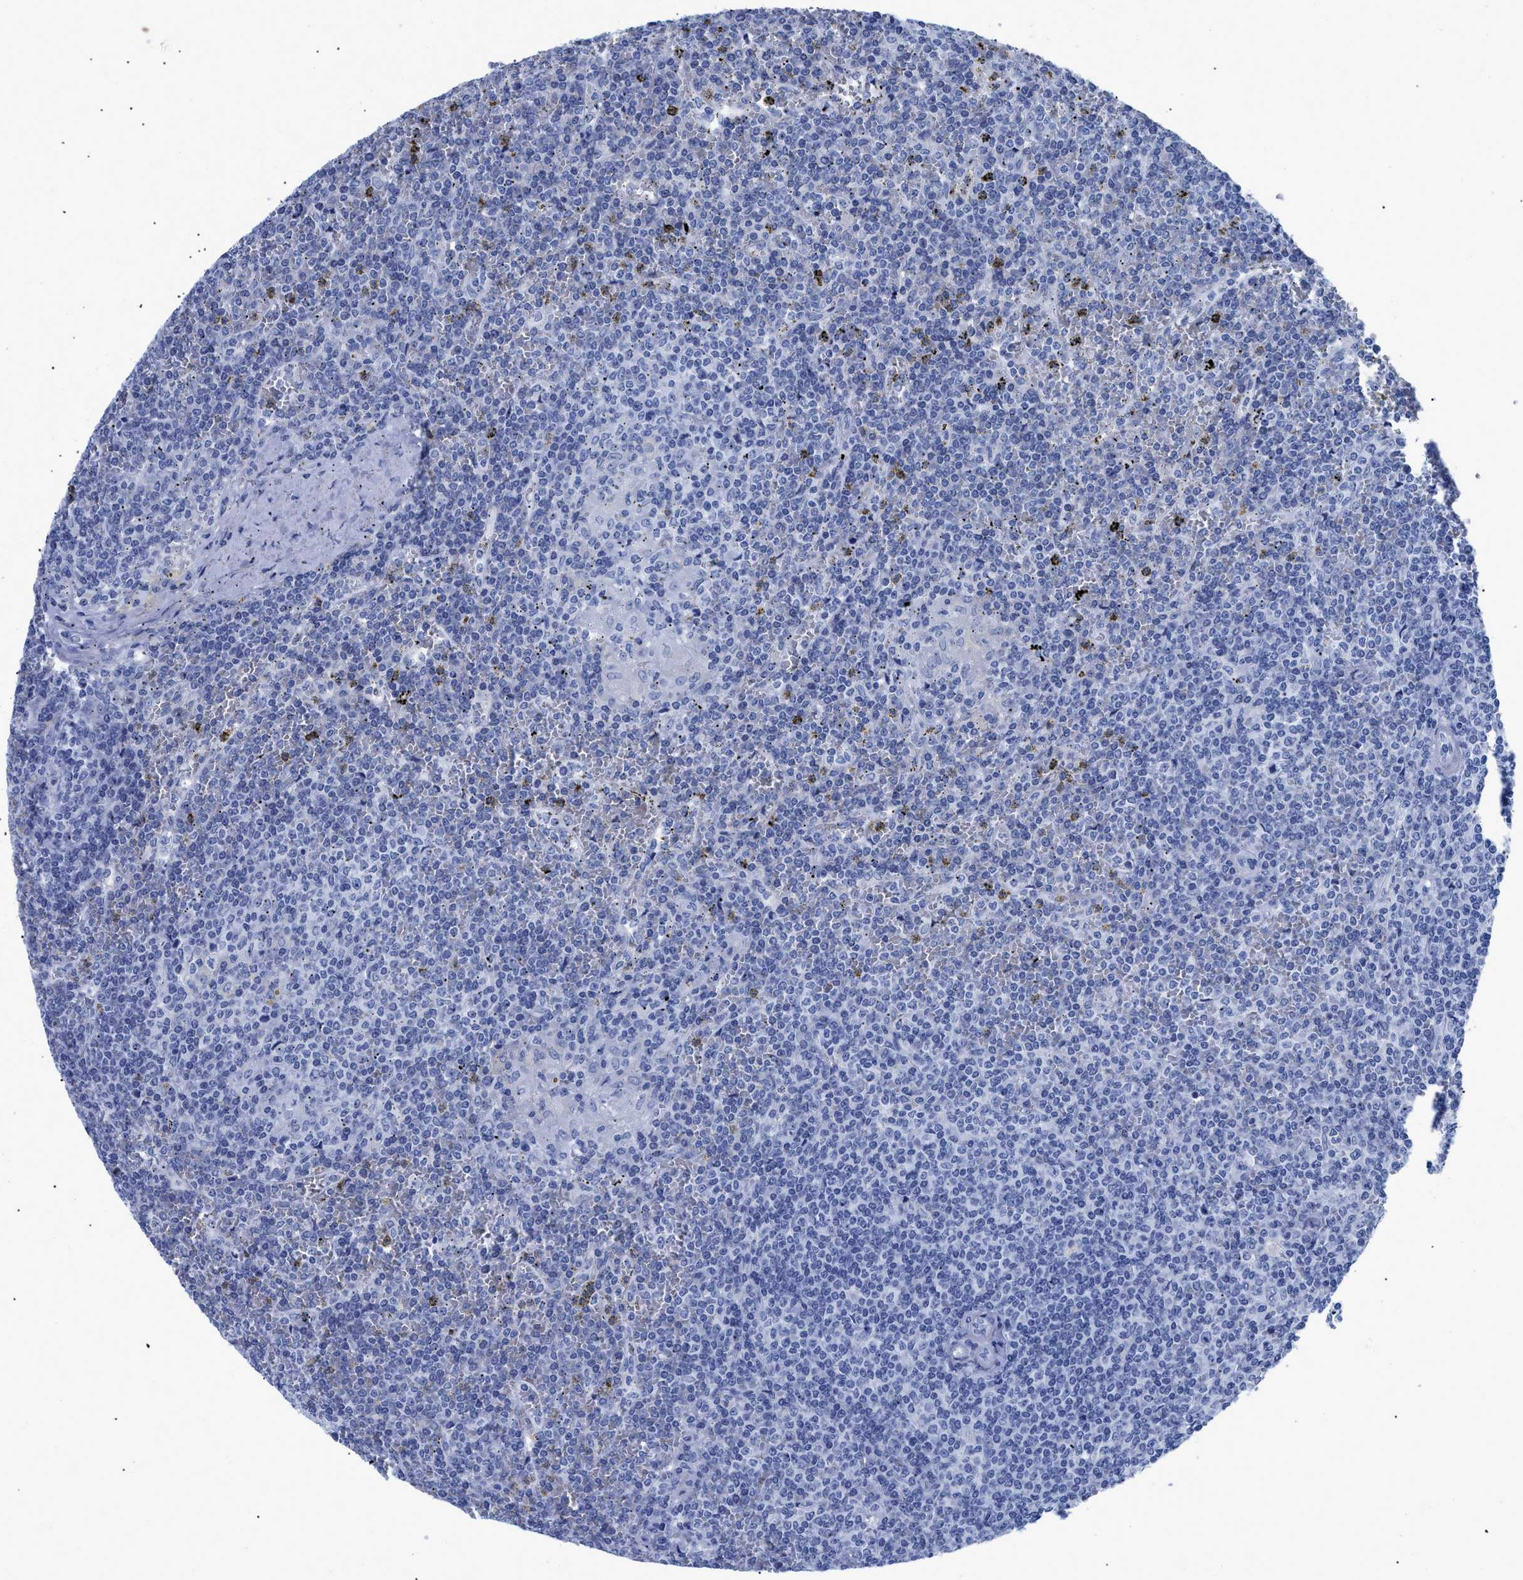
{"staining": {"intensity": "negative", "quantity": "none", "location": "none"}, "tissue": "lymphoma", "cell_type": "Tumor cells", "image_type": "cancer", "snomed": [{"axis": "morphology", "description": "Malignant lymphoma, non-Hodgkin's type, Low grade"}, {"axis": "topography", "description": "Spleen"}], "caption": "Histopathology image shows no significant protein staining in tumor cells of lymphoma.", "gene": "DUSP26", "patient": {"sex": "female", "age": 19}}